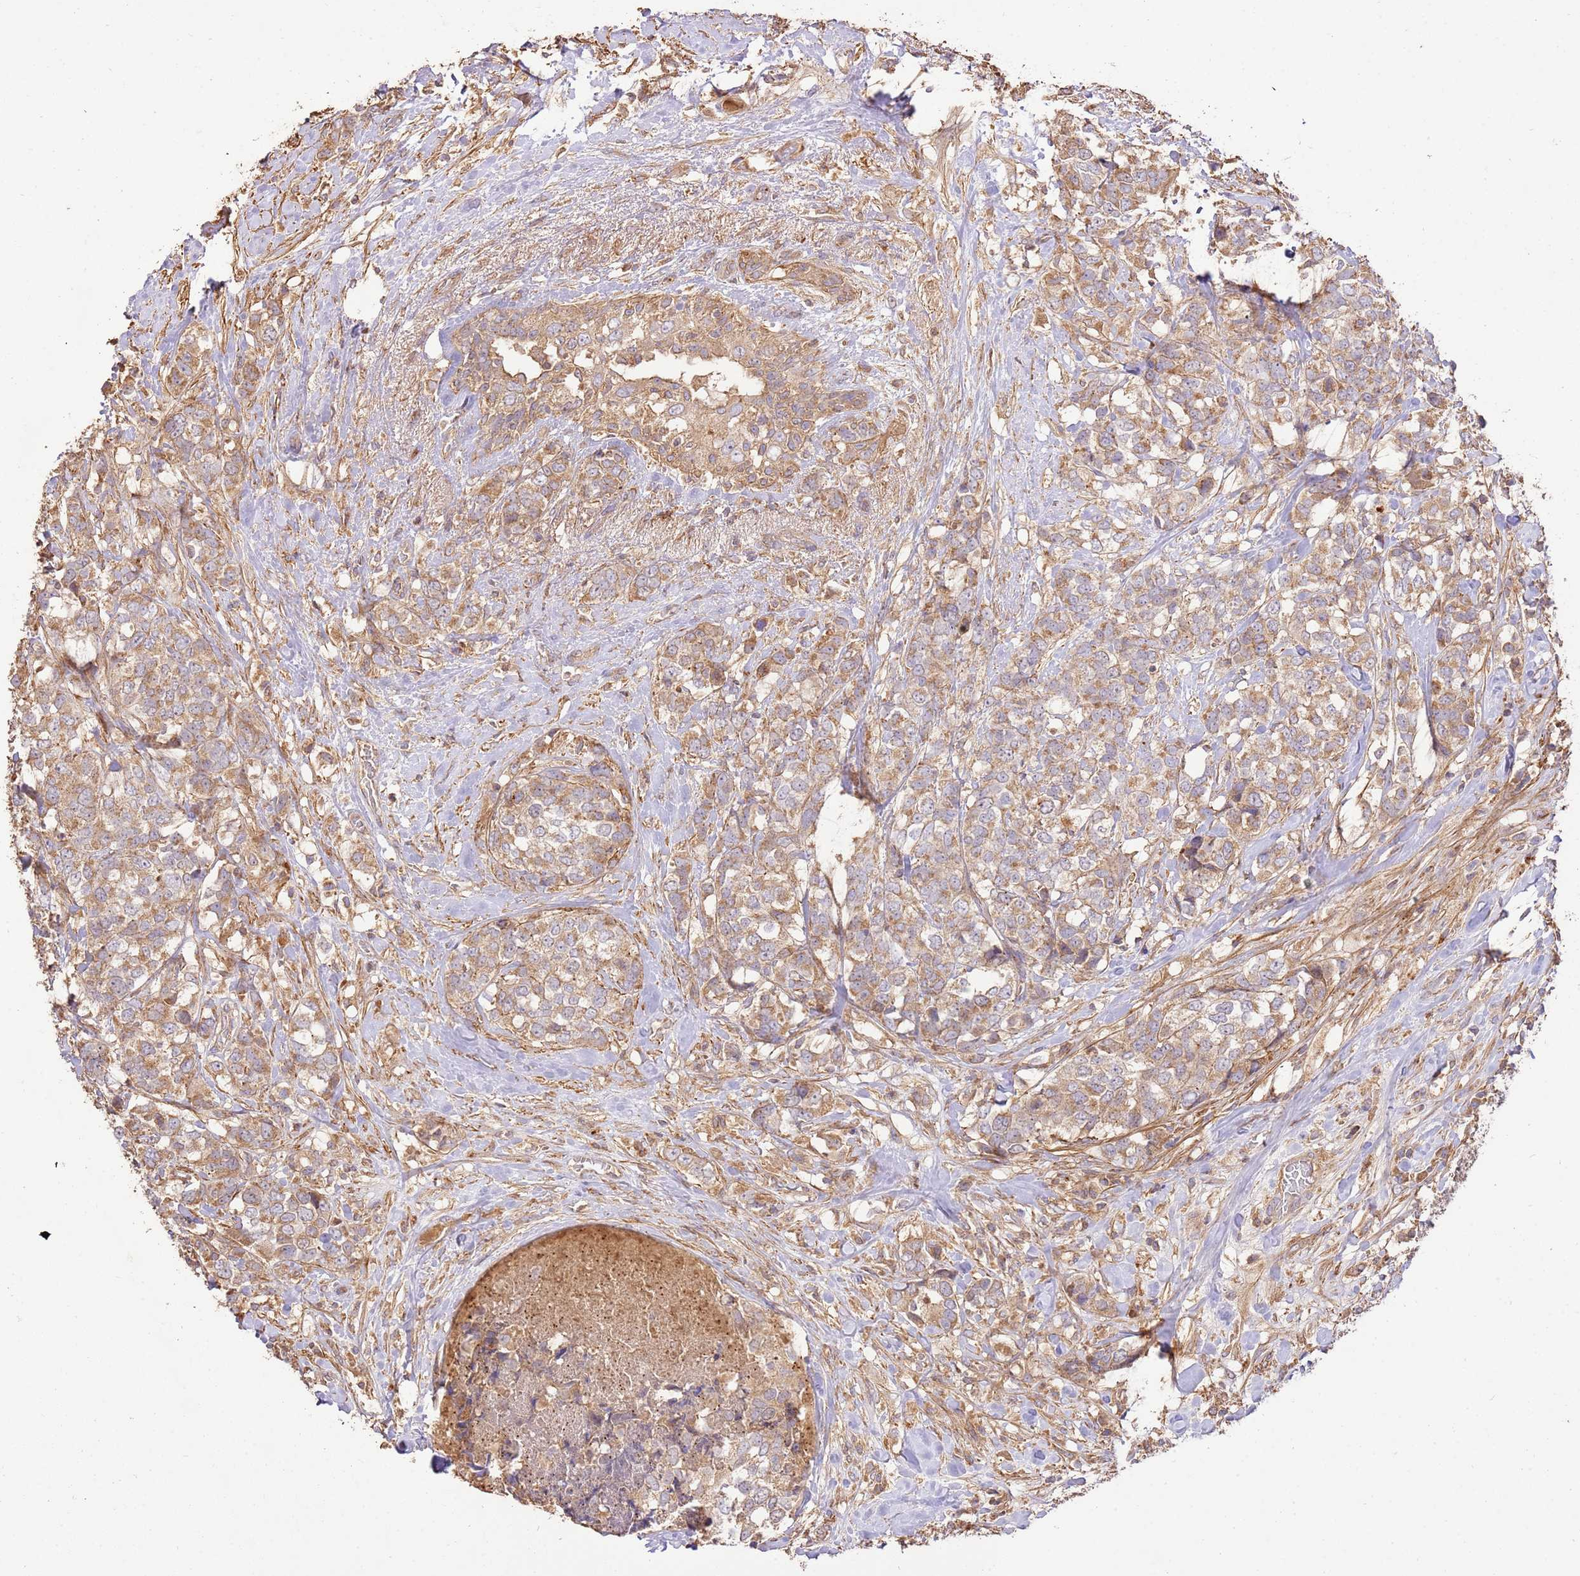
{"staining": {"intensity": "moderate", "quantity": ">75%", "location": "cytoplasmic/membranous"}, "tissue": "breast cancer", "cell_type": "Tumor cells", "image_type": "cancer", "snomed": [{"axis": "morphology", "description": "Lobular carcinoma"}, {"axis": "topography", "description": "Breast"}], "caption": "Immunohistochemical staining of human lobular carcinoma (breast) exhibits medium levels of moderate cytoplasmic/membranous expression in about >75% of tumor cells. (DAB IHC, brown staining for protein, blue staining for nuclei).", "gene": "CEP55", "patient": {"sex": "female", "age": 59}}